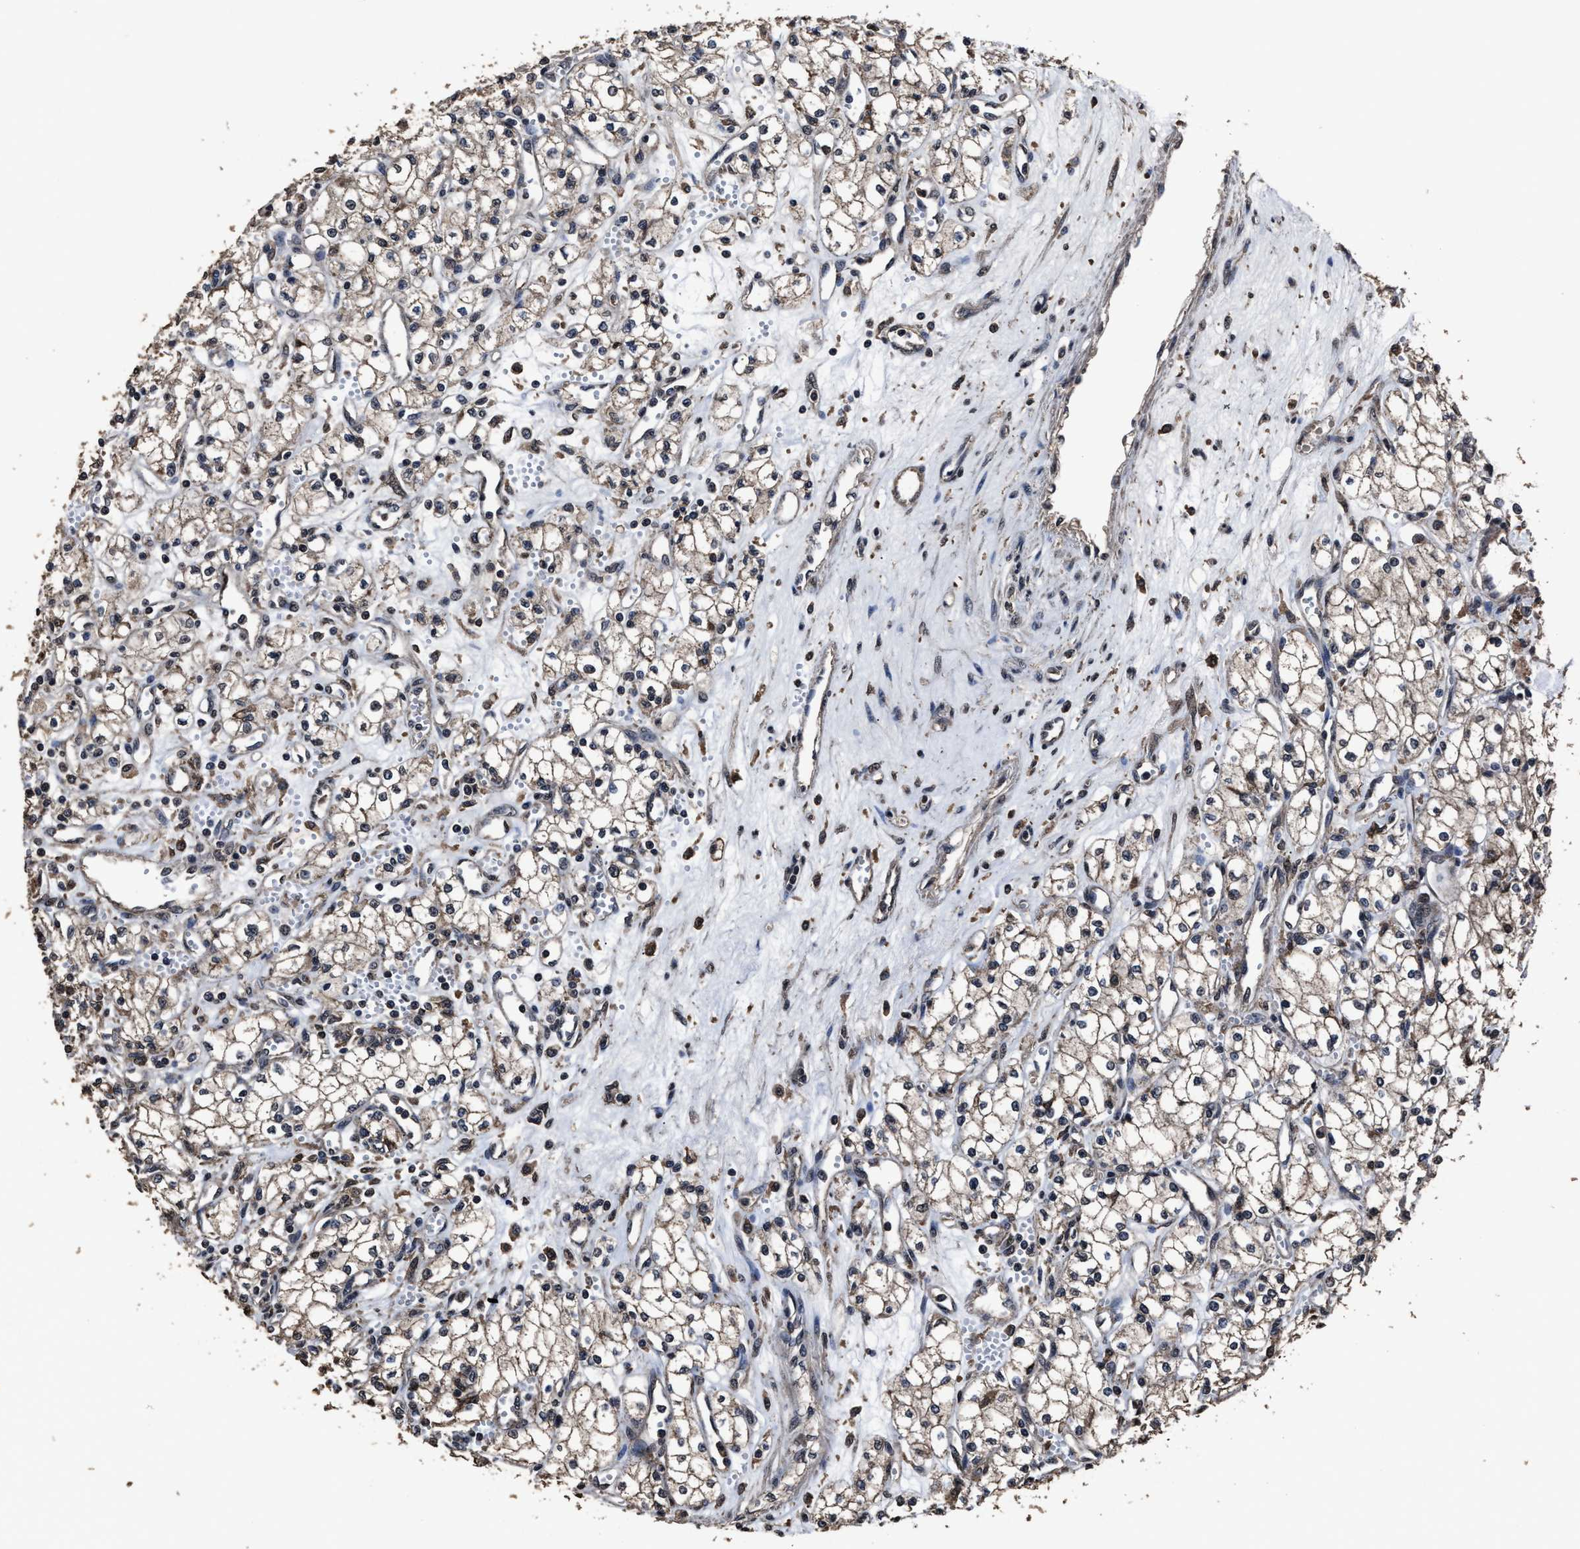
{"staining": {"intensity": "negative", "quantity": "none", "location": "none"}, "tissue": "renal cancer", "cell_type": "Tumor cells", "image_type": "cancer", "snomed": [{"axis": "morphology", "description": "Adenocarcinoma, NOS"}, {"axis": "topography", "description": "Kidney"}], "caption": "Immunohistochemistry (IHC) photomicrograph of renal adenocarcinoma stained for a protein (brown), which displays no expression in tumor cells.", "gene": "RSBN1L", "patient": {"sex": "male", "age": 59}}